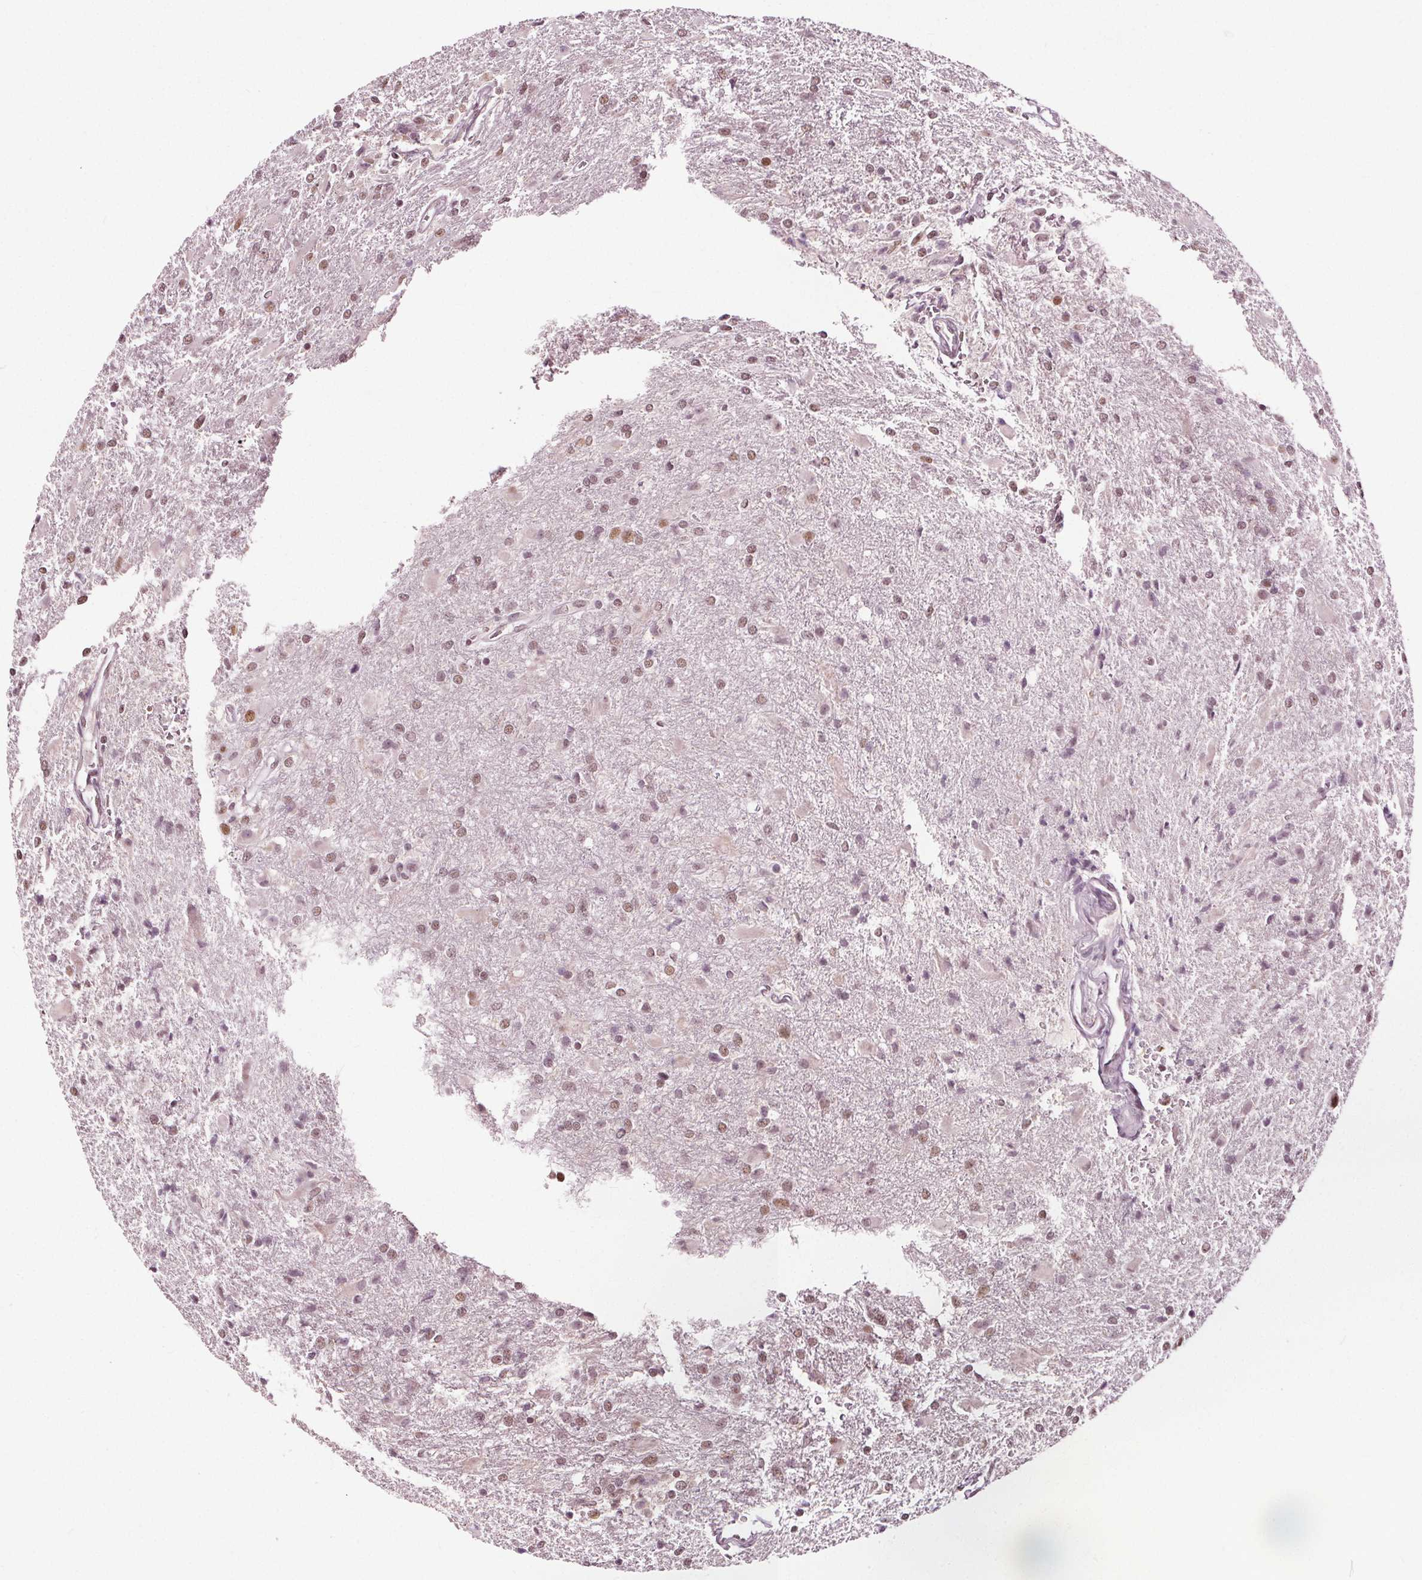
{"staining": {"intensity": "weak", "quantity": ">75%", "location": "nuclear"}, "tissue": "glioma", "cell_type": "Tumor cells", "image_type": "cancer", "snomed": [{"axis": "morphology", "description": "Glioma, malignant, High grade"}, {"axis": "topography", "description": "Brain"}], "caption": "This histopathology image demonstrates malignant glioma (high-grade) stained with immunohistochemistry (IHC) to label a protein in brown. The nuclear of tumor cells show weak positivity for the protein. Nuclei are counter-stained blue.", "gene": "IWS1", "patient": {"sex": "male", "age": 68}}